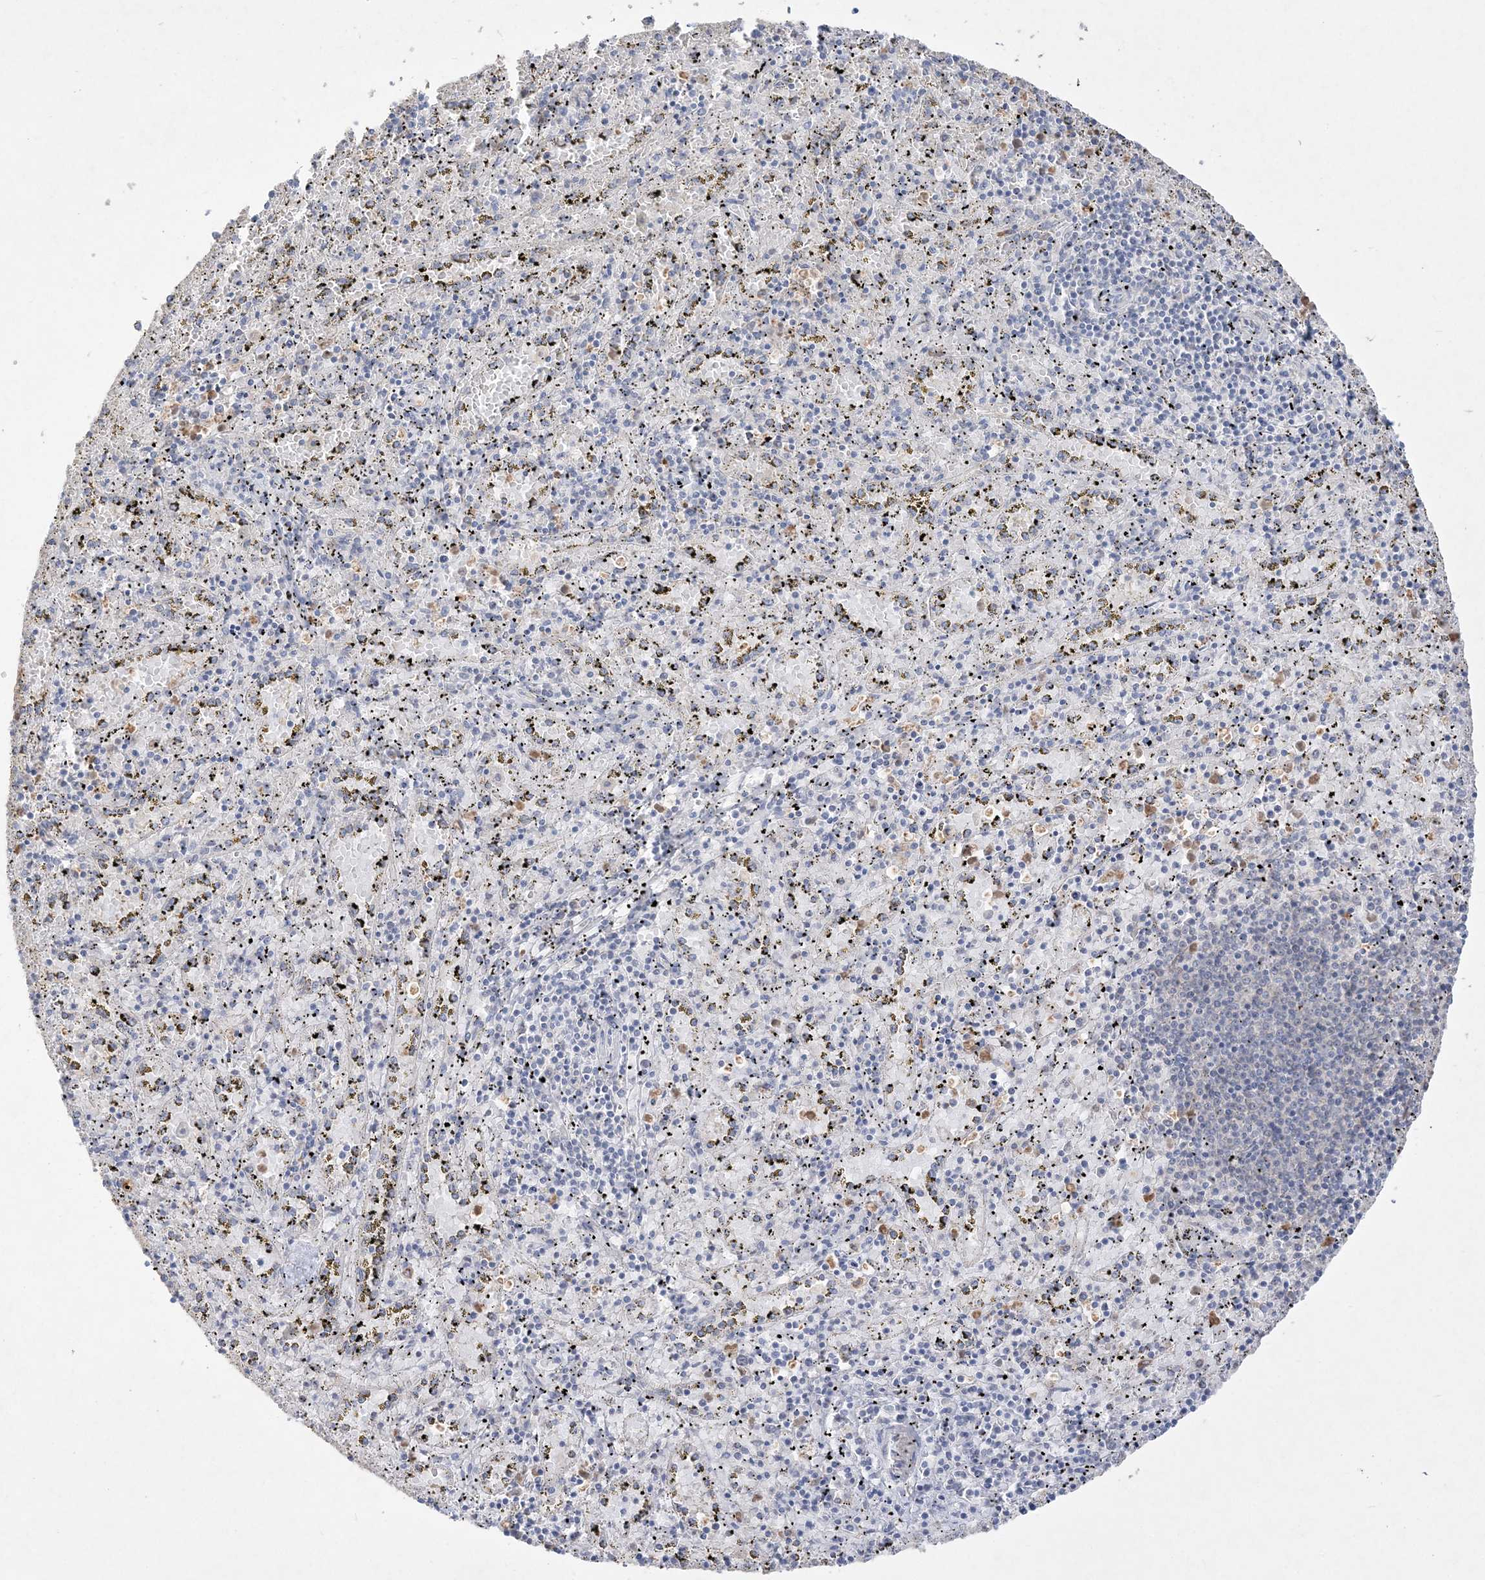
{"staining": {"intensity": "negative", "quantity": "none", "location": "none"}, "tissue": "spleen", "cell_type": "Cells in red pulp", "image_type": "normal", "snomed": [{"axis": "morphology", "description": "Normal tissue, NOS"}, {"axis": "topography", "description": "Spleen"}], "caption": "The micrograph shows no staining of cells in red pulp in unremarkable spleen.", "gene": "NOP16", "patient": {"sex": "male", "age": 11}}